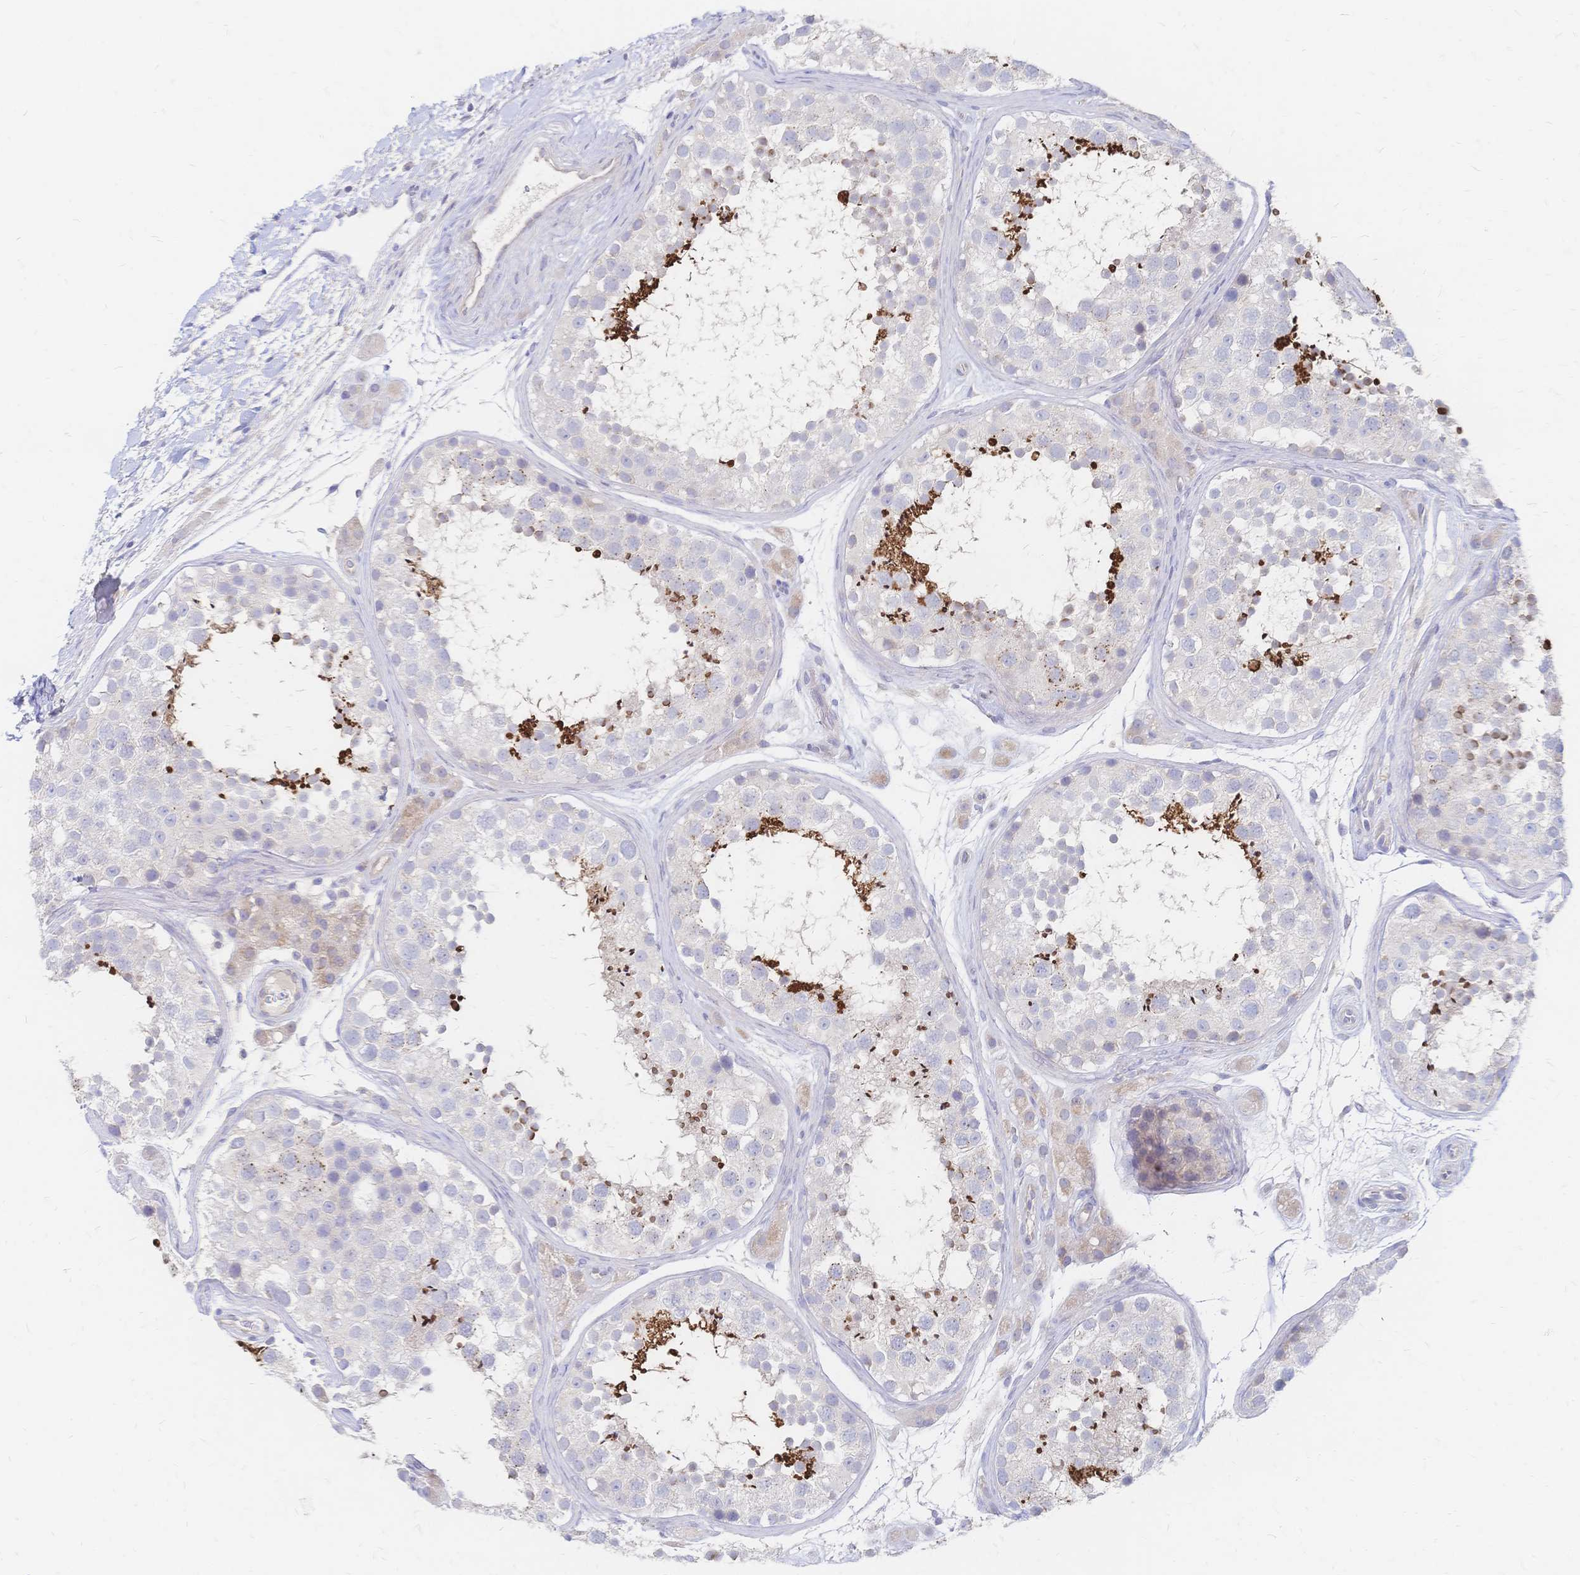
{"staining": {"intensity": "strong", "quantity": "<25%", "location": "cytoplasmic/membranous"}, "tissue": "testis", "cell_type": "Cells in seminiferous ducts", "image_type": "normal", "snomed": [{"axis": "morphology", "description": "Normal tissue, NOS"}, {"axis": "topography", "description": "Testis"}], "caption": "A brown stain shows strong cytoplasmic/membranous staining of a protein in cells in seminiferous ducts of unremarkable testis. The protein of interest is stained brown, and the nuclei are stained in blue (DAB IHC with brightfield microscopy, high magnification).", "gene": "VWC2L", "patient": {"sex": "male", "age": 41}}